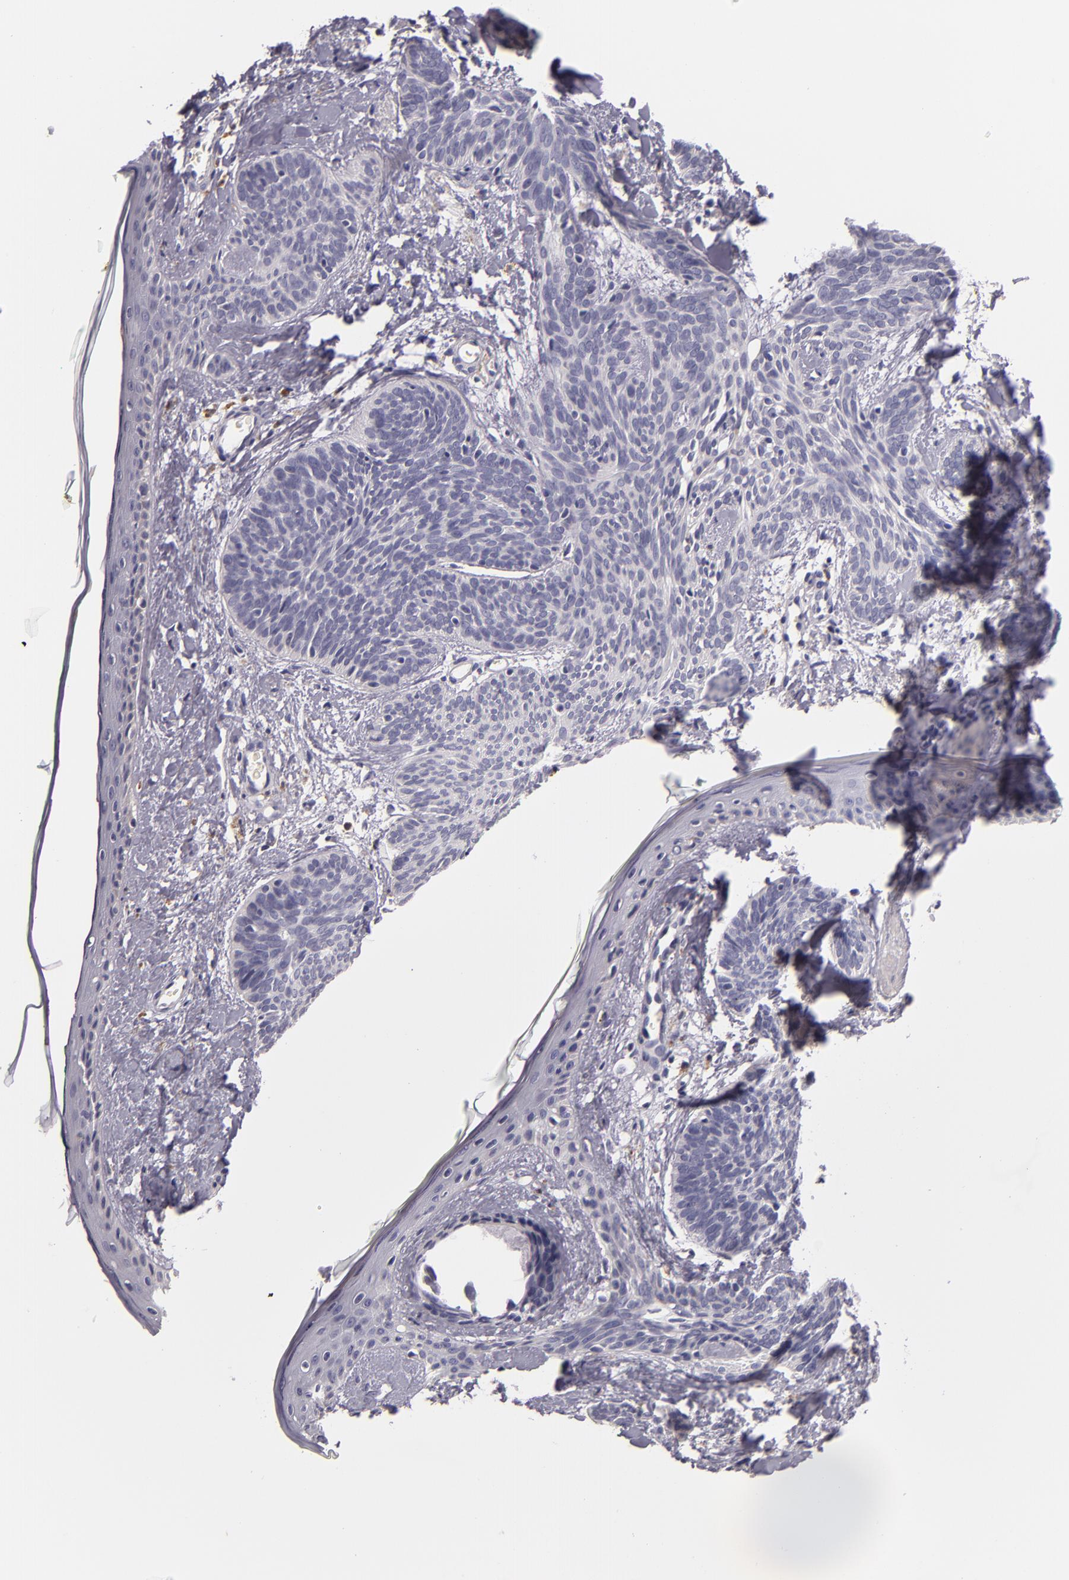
{"staining": {"intensity": "negative", "quantity": "none", "location": "none"}, "tissue": "skin cancer", "cell_type": "Tumor cells", "image_type": "cancer", "snomed": [{"axis": "morphology", "description": "Basal cell carcinoma"}, {"axis": "topography", "description": "Skin"}], "caption": "An IHC photomicrograph of skin basal cell carcinoma is shown. There is no staining in tumor cells of skin basal cell carcinoma. (DAB (3,3'-diaminobenzidine) IHC visualized using brightfield microscopy, high magnification).", "gene": "TLR8", "patient": {"sex": "female", "age": 81}}